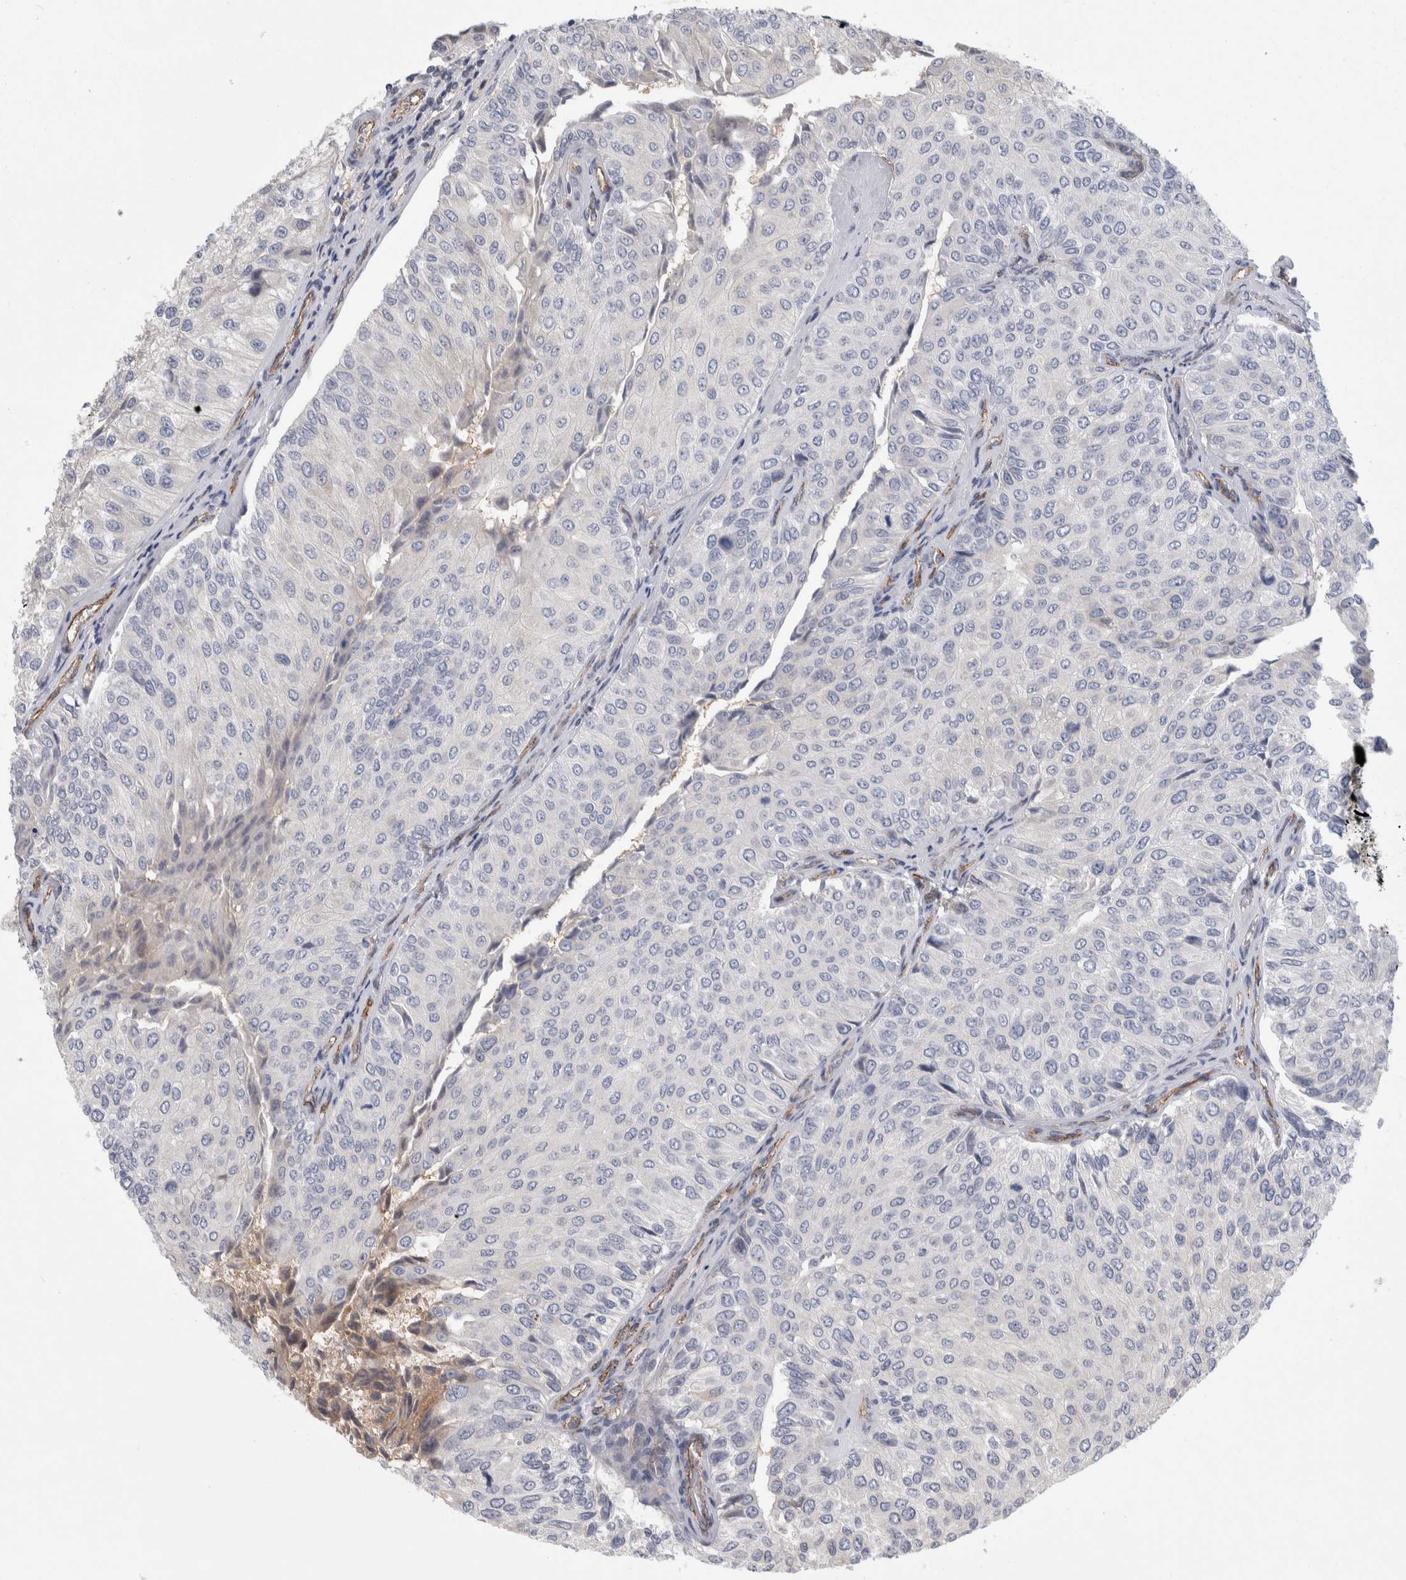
{"staining": {"intensity": "negative", "quantity": "none", "location": "none"}, "tissue": "urothelial cancer", "cell_type": "Tumor cells", "image_type": "cancer", "snomed": [{"axis": "morphology", "description": "Urothelial carcinoma, High grade"}, {"axis": "topography", "description": "Kidney"}, {"axis": "topography", "description": "Urinary bladder"}], "caption": "Immunohistochemistry image of human urothelial carcinoma (high-grade) stained for a protein (brown), which exhibits no staining in tumor cells. (DAB (3,3'-diaminobenzidine) immunohistochemistry, high magnification).", "gene": "ZNF862", "patient": {"sex": "male", "age": 77}}